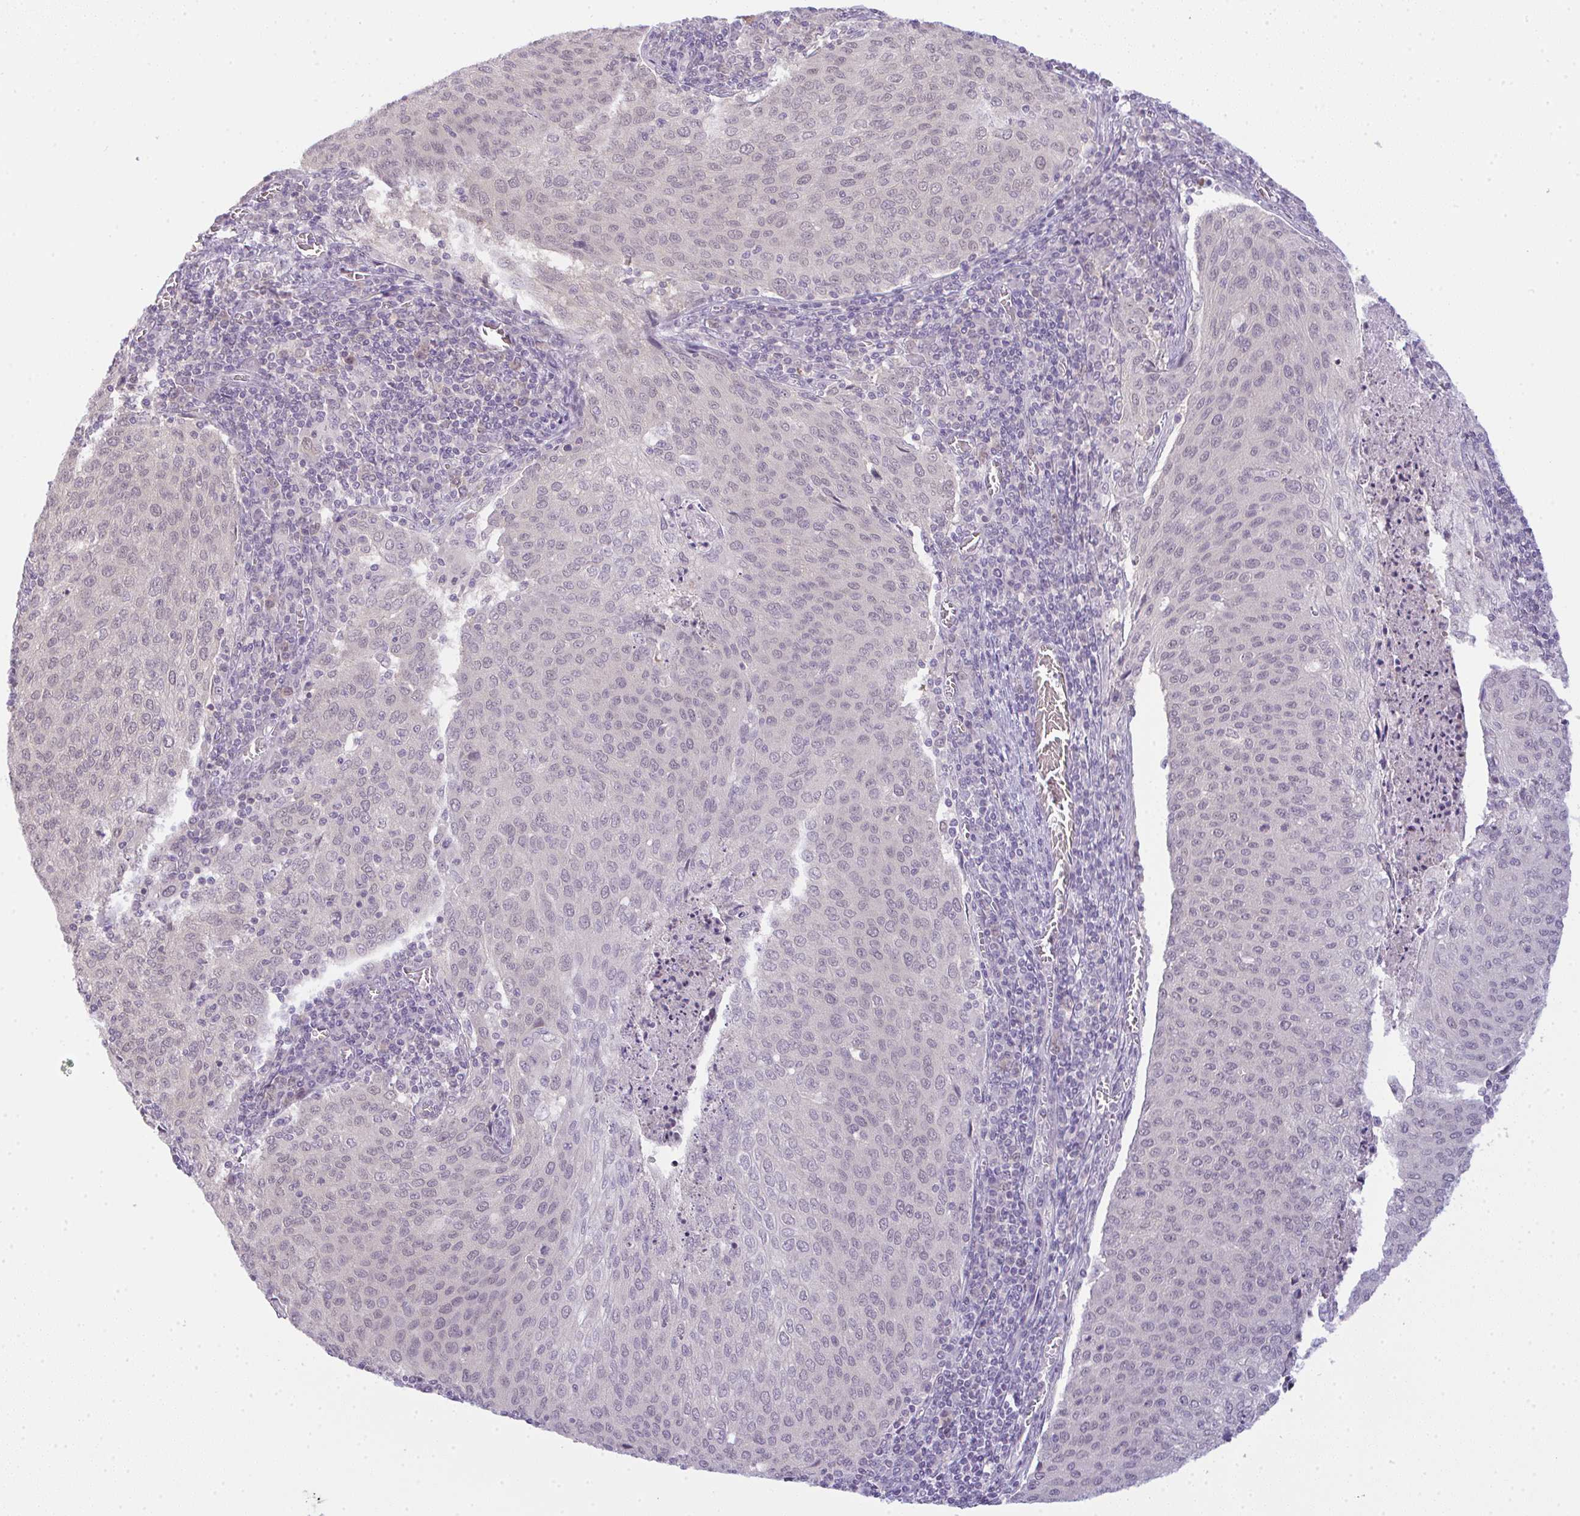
{"staining": {"intensity": "negative", "quantity": "none", "location": "none"}, "tissue": "cervical cancer", "cell_type": "Tumor cells", "image_type": "cancer", "snomed": [{"axis": "morphology", "description": "Squamous cell carcinoma, NOS"}, {"axis": "topography", "description": "Cervix"}], "caption": "High power microscopy image of an IHC image of cervical cancer (squamous cell carcinoma), revealing no significant staining in tumor cells. The staining was performed using DAB to visualize the protein expression in brown, while the nuclei were stained in blue with hematoxylin (Magnification: 20x).", "gene": "CSE1L", "patient": {"sex": "female", "age": 46}}